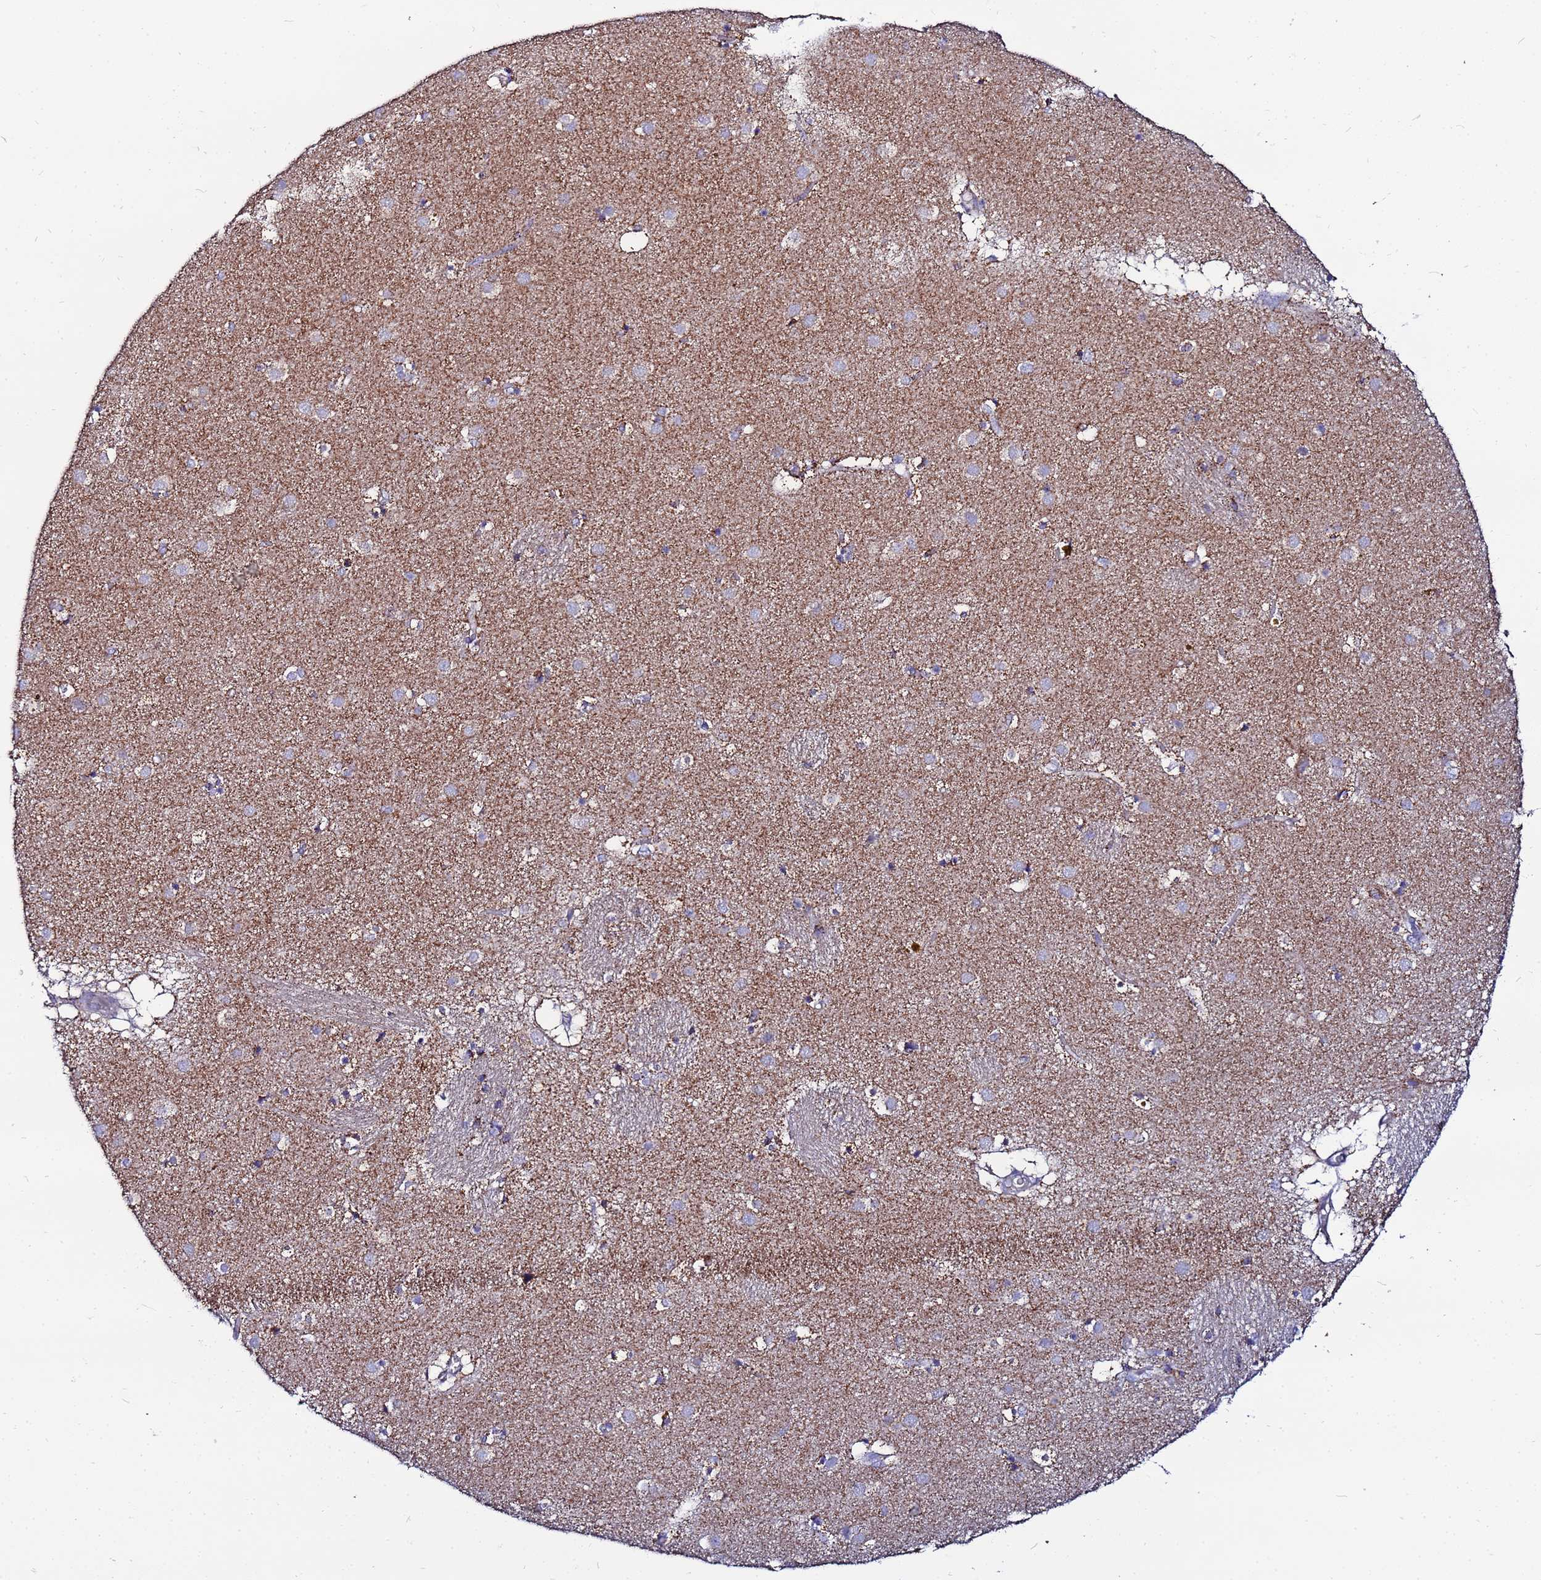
{"staining": {"intensity": "moderate", "quantity": "25%-75%", "location": "cytoplasmic/membranous"}, "tissue": "caudate", "cell_type": "Glial cells", "image_type": "normal", "snomed": [{"axis": "morphology", "description": "Normal tissue, NOS"}, {"axis": "topography", "description": "Lateral ventricle wall"}], "caption": "Immunohistochemical staining of unremarkable human caudate demonstrates moderate cytoplasmic/membranous protein expression in approximately 25%-75% of glial cells. Immunohistochemistry (ihc) stains the protein of interest in brown and the nuclei are stained blue.", "gene": "FAHD2A", "patient": {"sex": "male", "age": 70}}